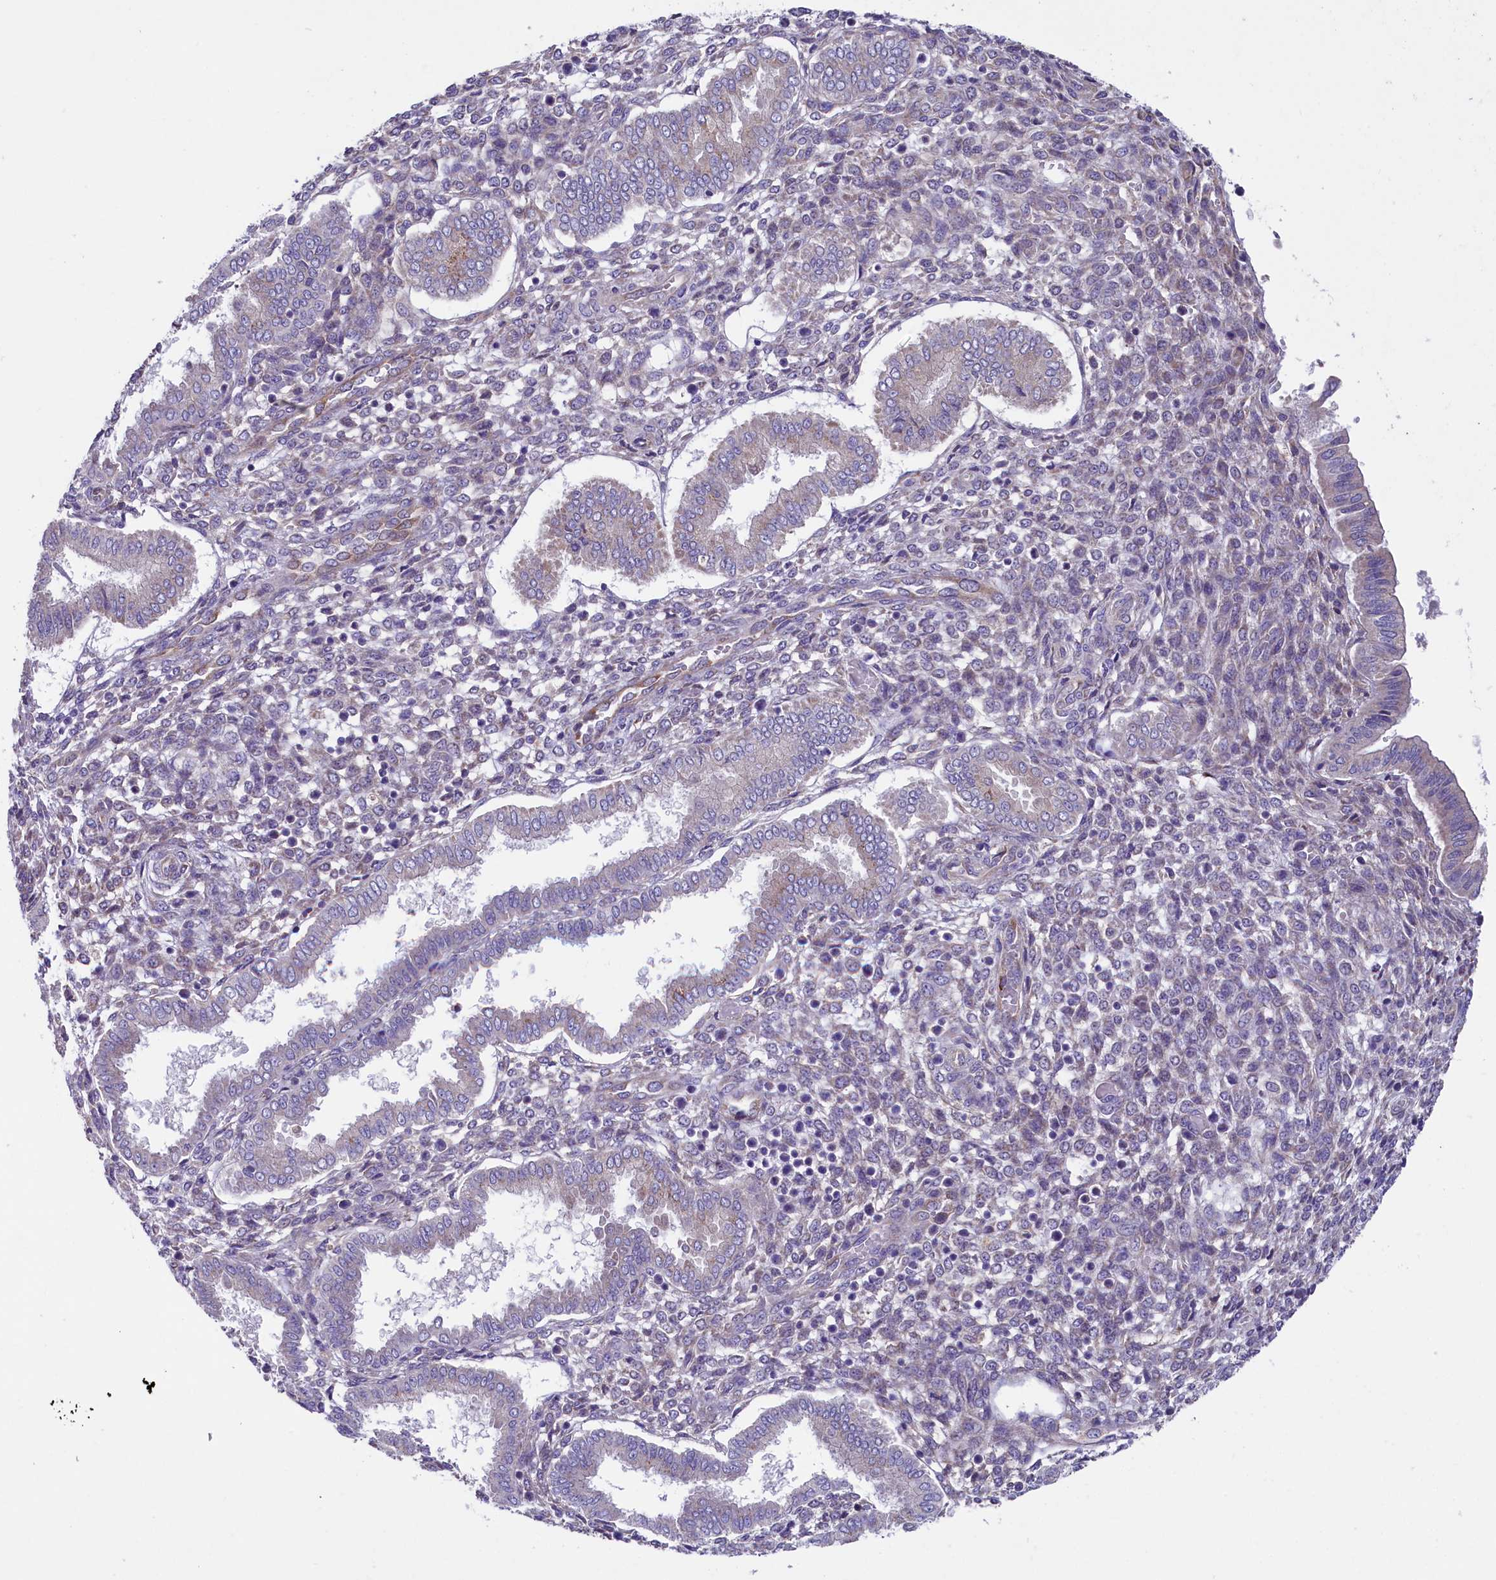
{"staining": {"intensity": "negative", "quantity": "none", "location": "none"}, "tissue": "endometrium", "cell_type": "Cells in endometrial stroma", "image_type": "normal", "snomed": [{"axis": "morphology", "description": "Normal tissue, NOS"}, {"axis": "topography", "description": "Endometrium"}], "caption": "Micrograph shows no protein expression in cells in endometrial stroma of unremarkable endometrium. (Brightfield microscopy of DAB immunohistochemistry (IHC) at high magnification).", "gene": "GPR108", "patient": {"sex": "female", "age": 24}}